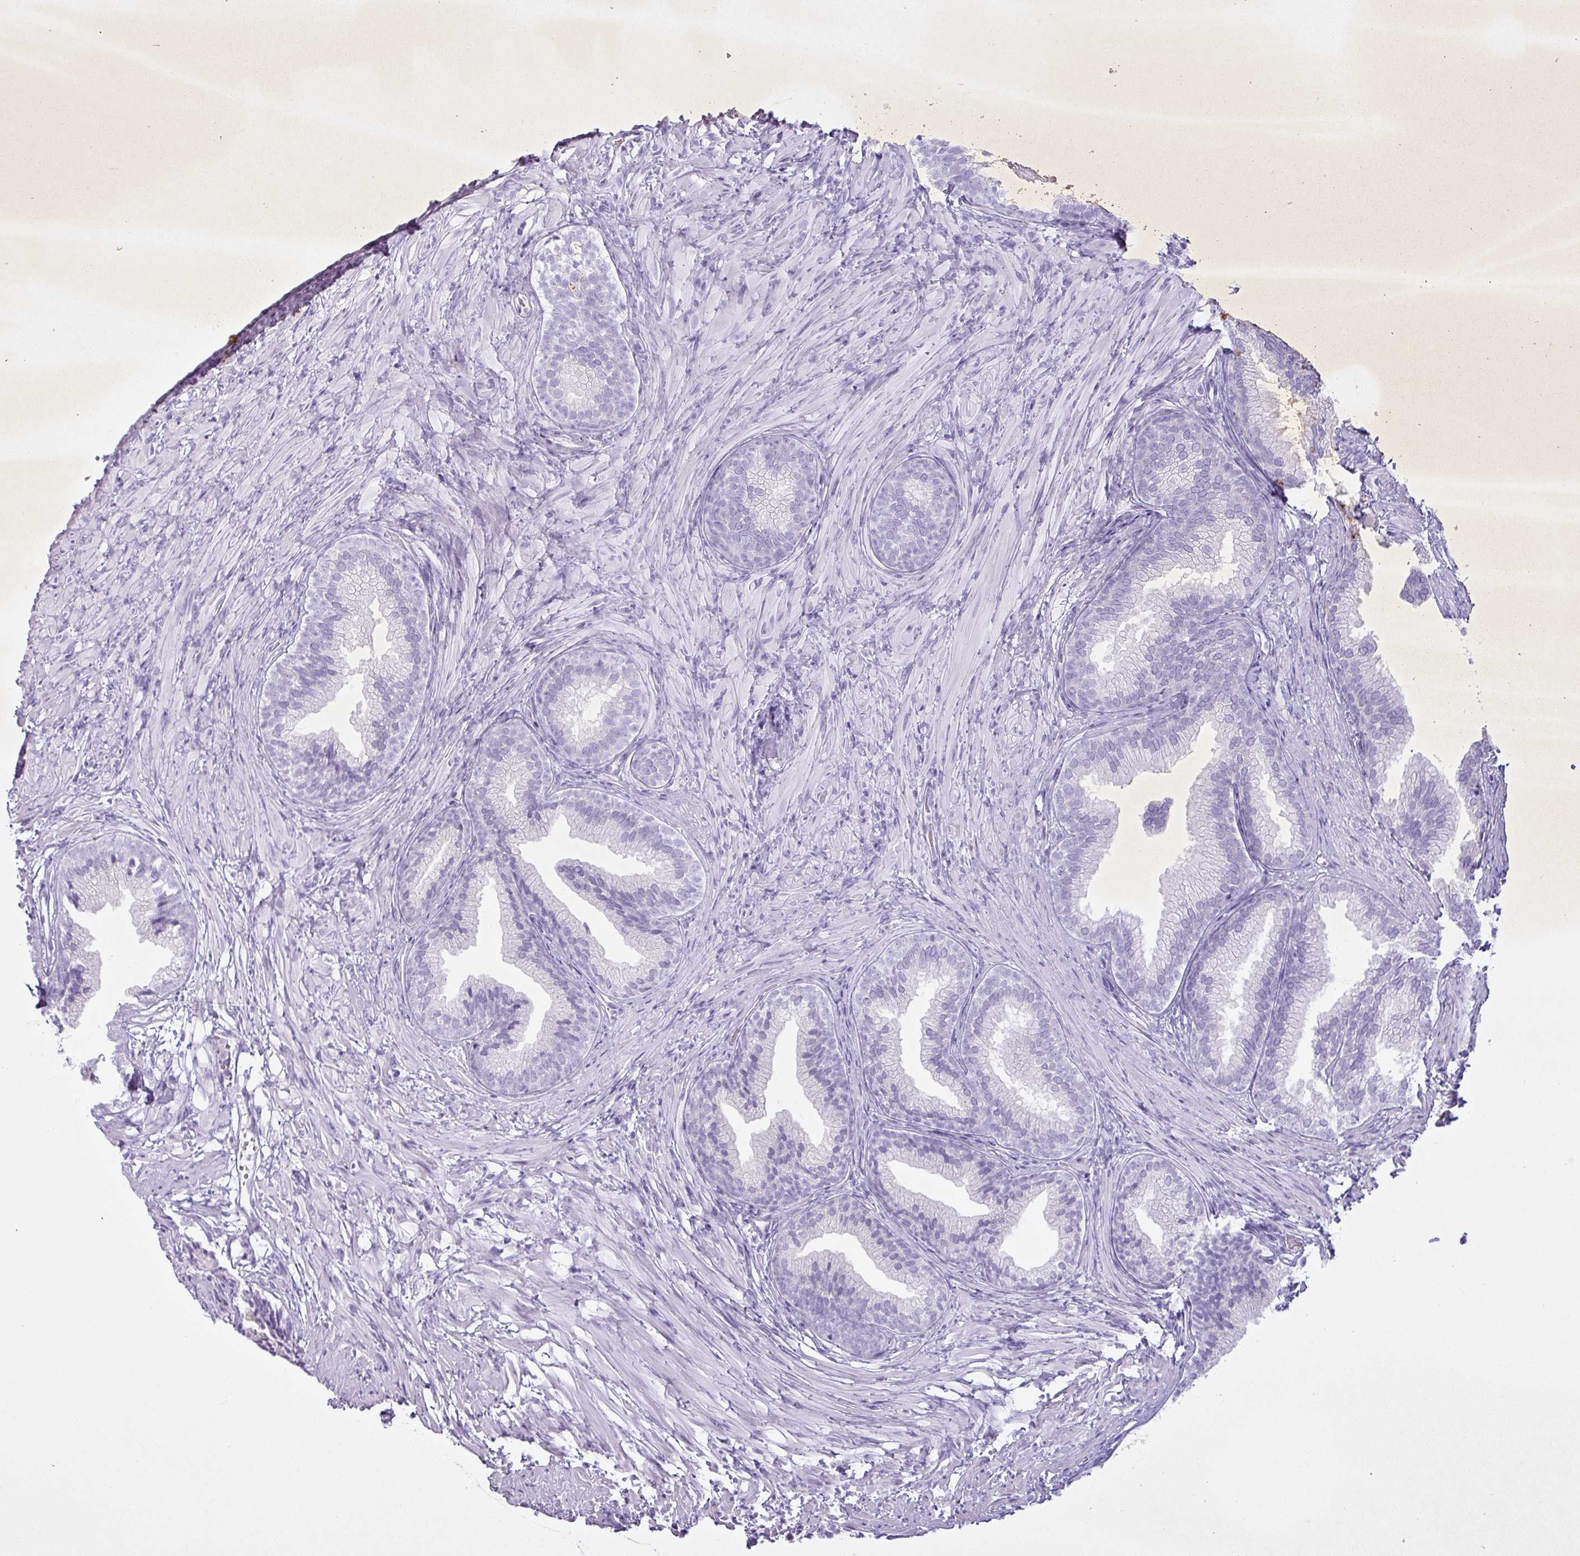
{"staining": {"intensity": "negative", "quantity": "none", "location": "none"}, "tissue": "prostate", "cell_type": "Glandular cells", "image_type": "normal", "snomed": [{"axis": "morphology", "description": "Normal tissue, NOS"}, {"axis": "topography", "description": "Prostate"}], "caption": "Immunohistochemistry photomicrograph of normal prostate: prostate stained with DAB (3,3'-diaminobenzidine) shows no significant protein expression in glandular cells. (DAB (3,3'-diaminobenzidine) IHC with hematoxylin counter stain).", "gene": "PGA3", "patient": {"sex": "male", "age": 76}}